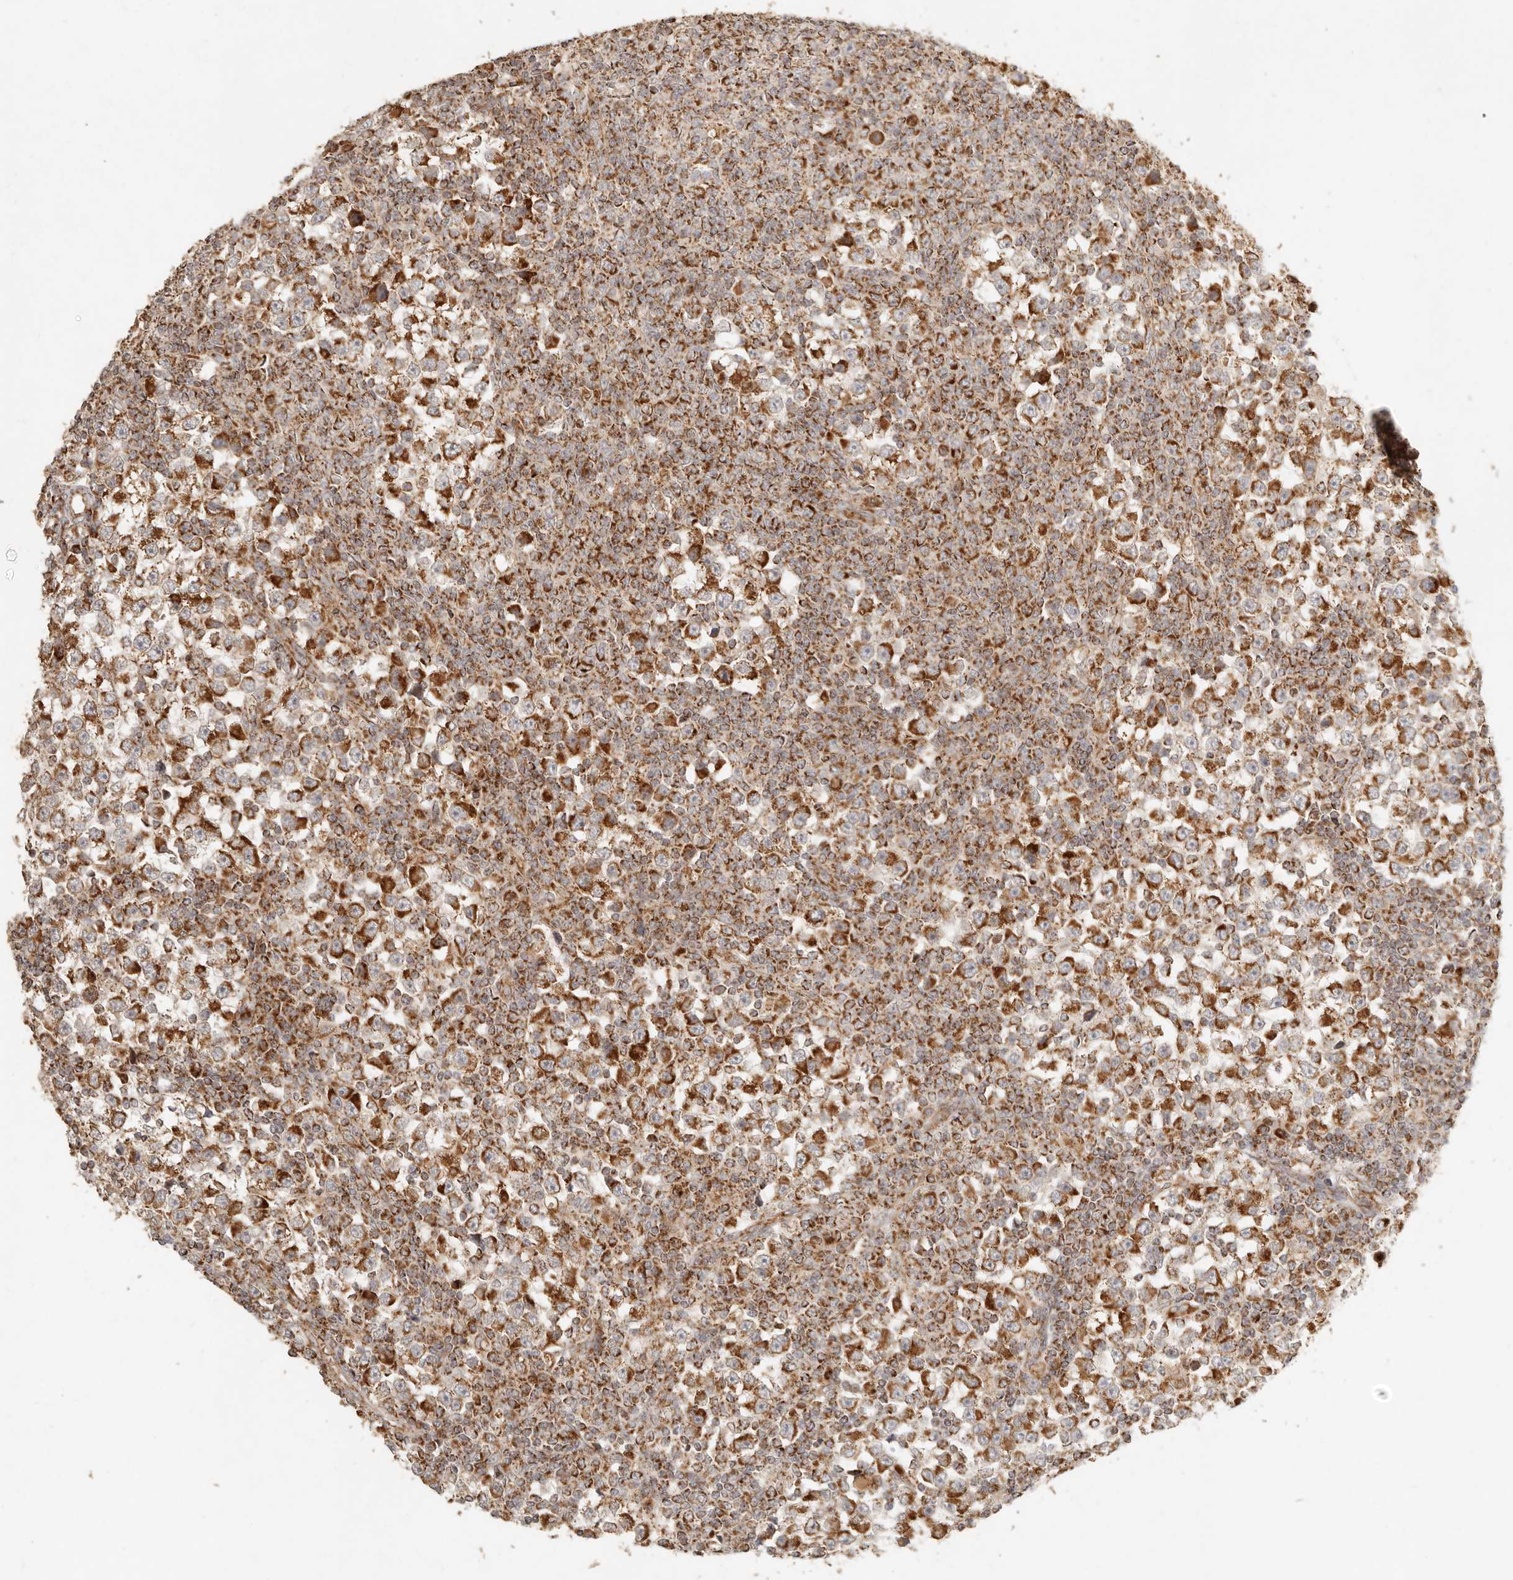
{"staining": {"intensity": "strong", "quantity": ">75%", "location": "cytoplasmic/membranous"}, "tissue": "testis cancer", "cell_type": "Tumor cells", "image_type": "cancer", "snomed": [{"axis": "morphology", "description": "Seminoma, NOS"}, {"axis": "topography", "description": "Testis"}], "caption": "IHC image of neoplastic tissue: testis cancer stained using IHC displays high levels of strong protein expression localized specifically in the cytoplasmic/membranous of tumor cells, appearing as a cytoplasmic/membranous brown color.", "gene": "MRPL55", "patient": {"sex": "male", "age": 65}}